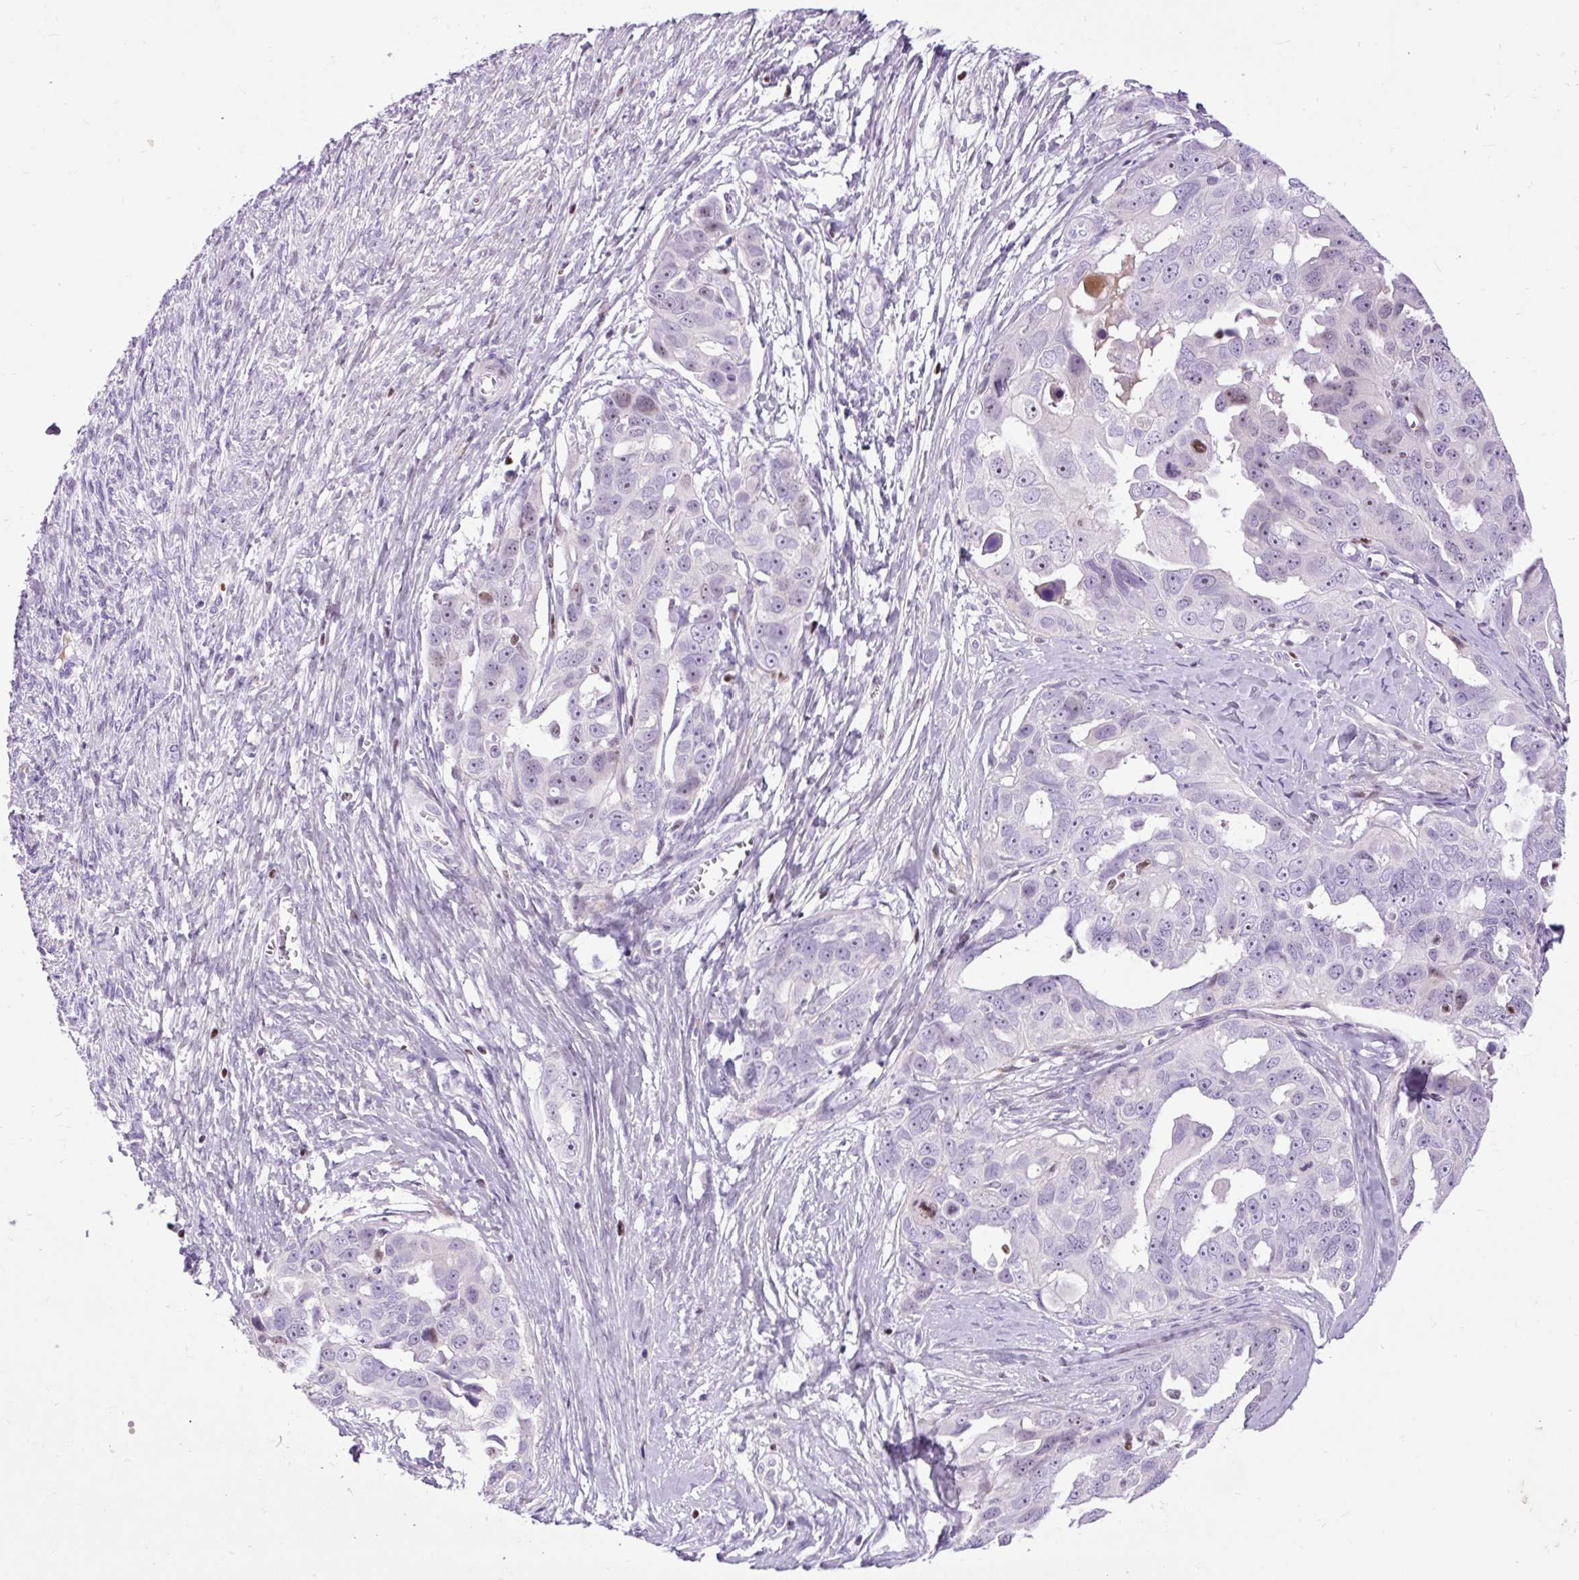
{"staining": {"intensity": "negative", "quantity": "none", "location": "none"}, "tissue": "ovarian cancer", "cell_type": "Tumor cells", "image_type": "cancer", "snomed": [{"axis": "morphology", "description": "Carcinoma, endometroid"}, {"axis": "topography", "description": "Ovary"}], "caption": "A high-resolution photomicrograph shows IHC staining of ovarian cancer (endometroid carcinoma), which reveals no significant staining in tumor cells.", "gene": "SPC24", "patient": {"sex": "female", "age": 70}}